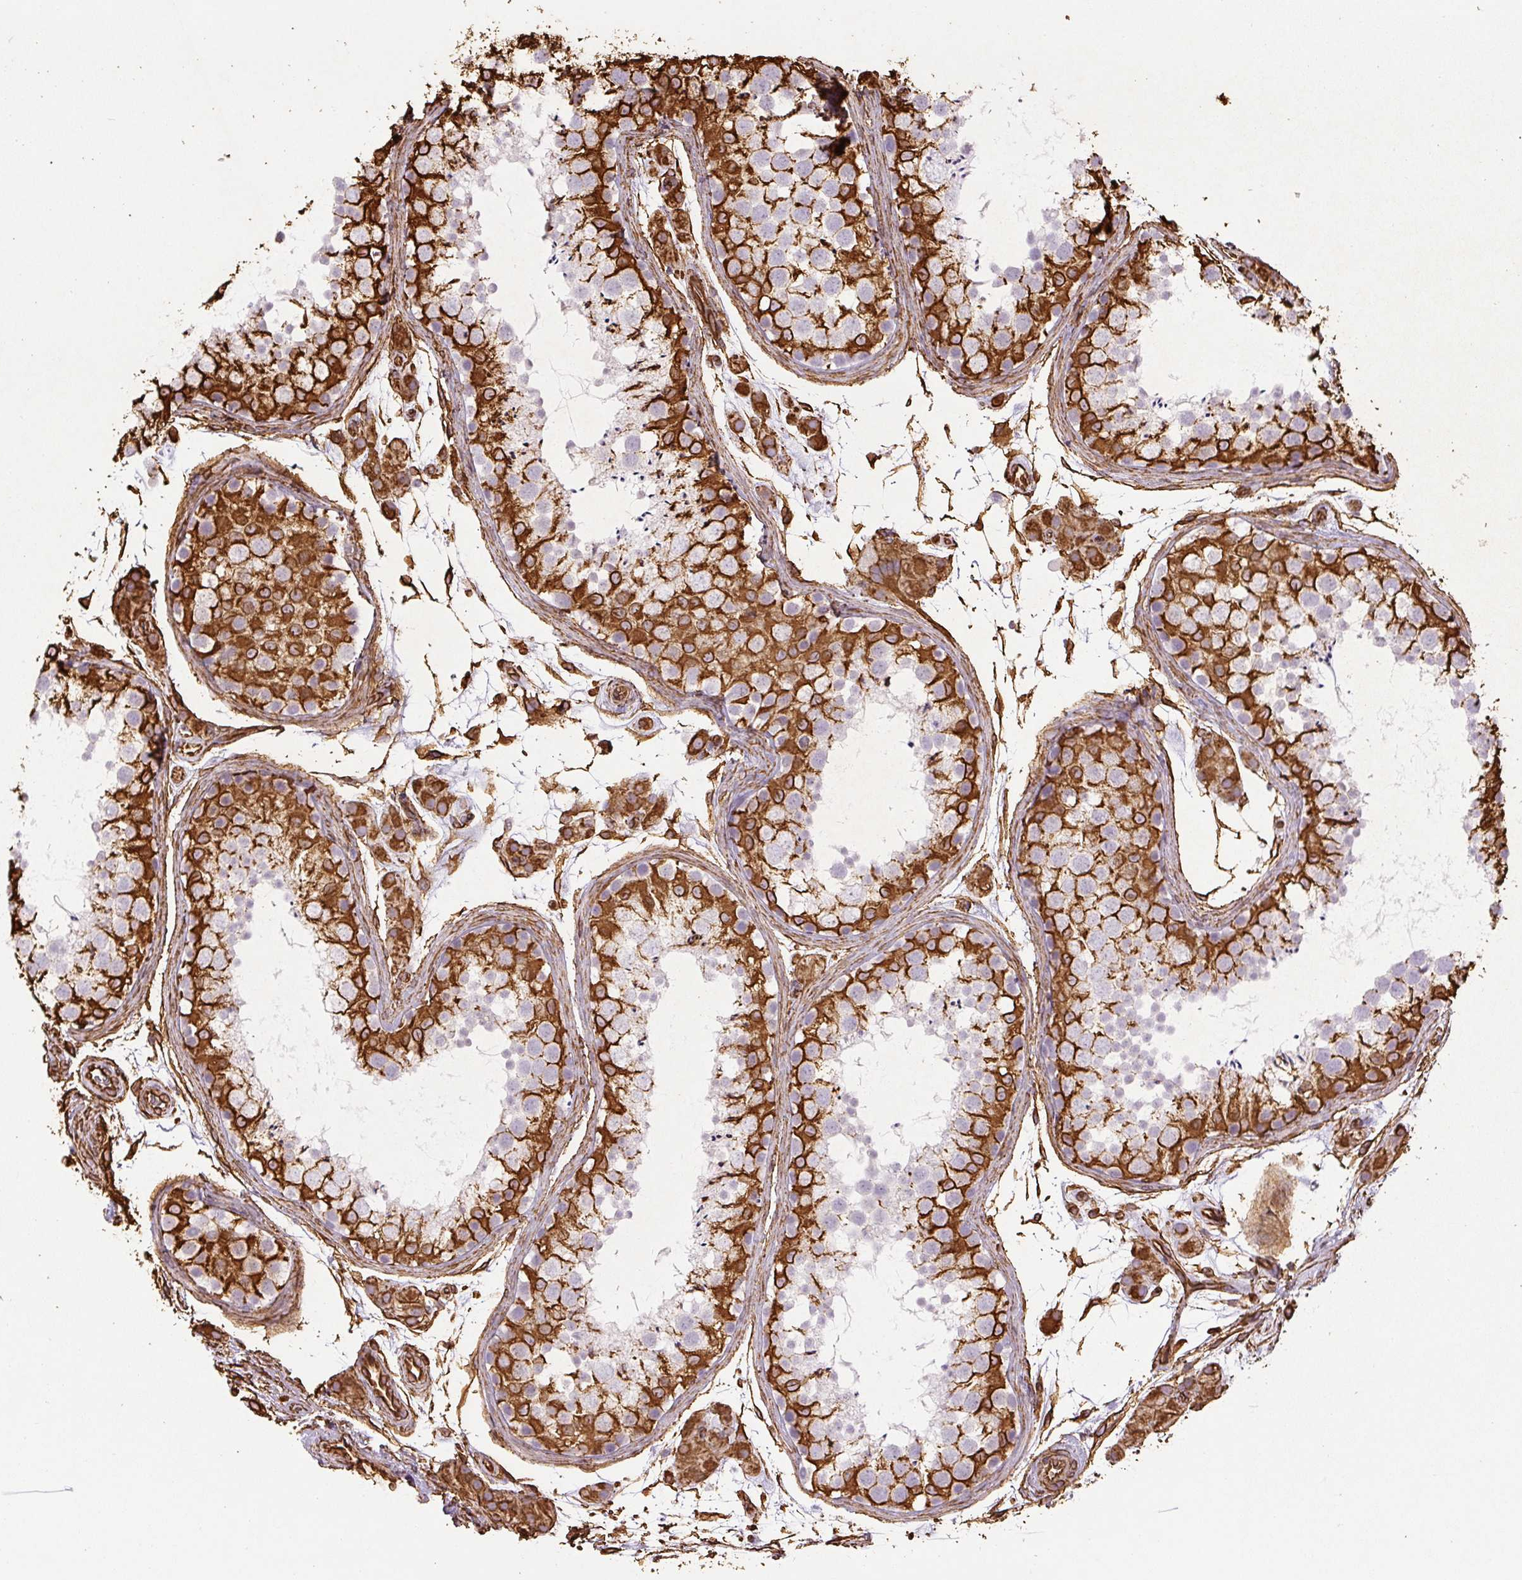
{"staining": {"intensity": "strong", "quantity": "25%-75%", "location": "cytoplasmic/membranous"}, "tissue": "testis", "cell_type": "Cells in seminiferous ducts", "image_type": "normal", "snomed": [{"axis": "morphology", "description": "Normal tissue, NOS"}, {"axis": "topography", "description": "Testis"}], "caption": "Immunohistochemical staining of benign human testis reveals 25%-75% levels of strong cytoplasmic/membranous protein positivity in about 25%-75% of cells in seminiferous ducts.", "gene": "VIM", "patient": {"sex": "male", "age": 41}}